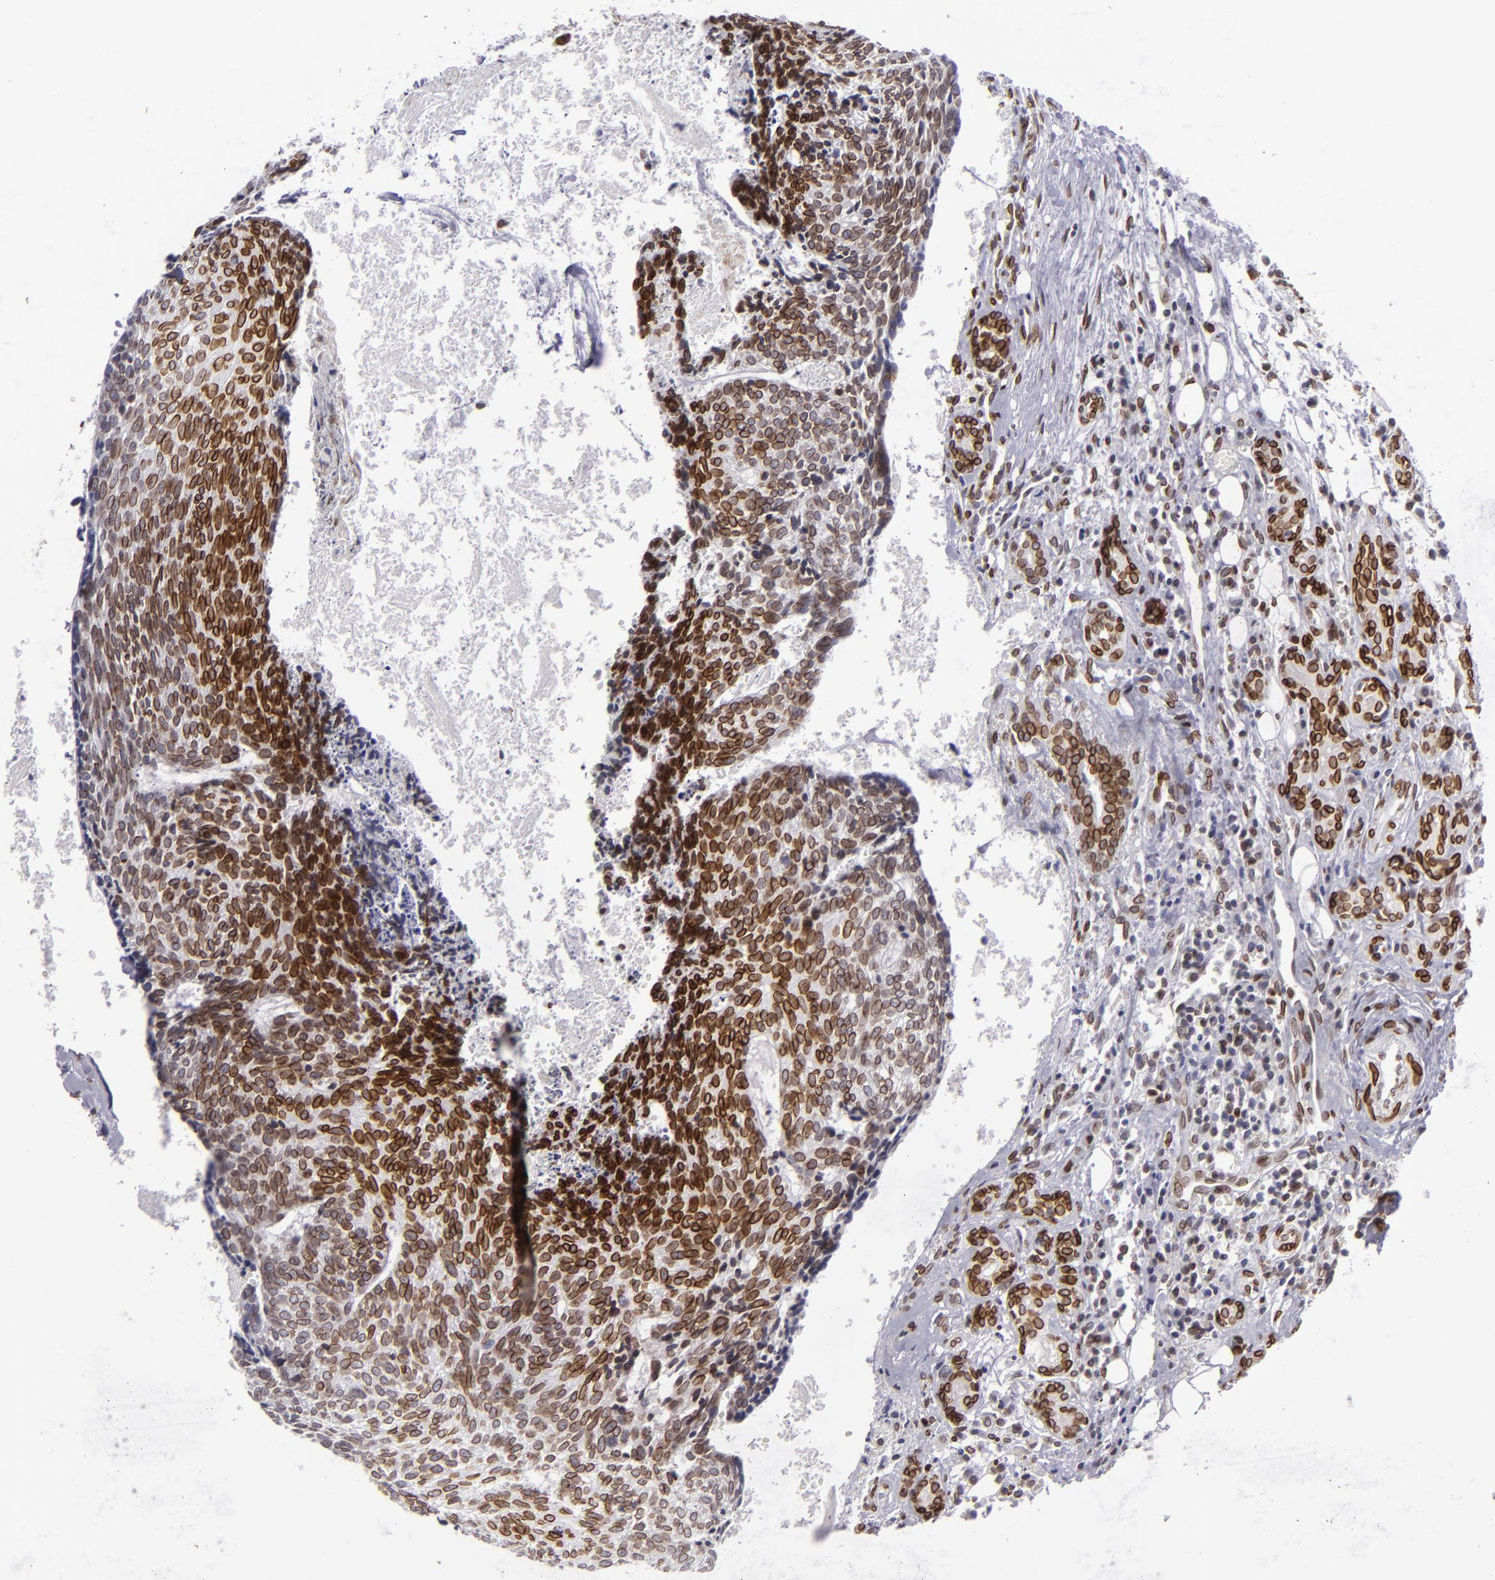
{"staining": {"intensity": "strong", "quantity": ">75%", "location": "nuclear"}, "tissue": "head and neck cancer", "cell_type": "Tumor cells", "image_type": "cancer", "snomed": [{"axis": "morphology", "description": "Squamous cell carcinoma, NOS"}, {"axis": "topography", "description": "Salivary gland"}, {"axis": "topography", "description": "Head-Neck"}], "caption": "Protein staining by immunohistochemistry exhibits strong nuclear staining in approximately >75% of tumor cells in head and neck cancer (squamous cell carcinoma).", "gene": "EMD", "patient": {"sex": "male", "age": 70}}